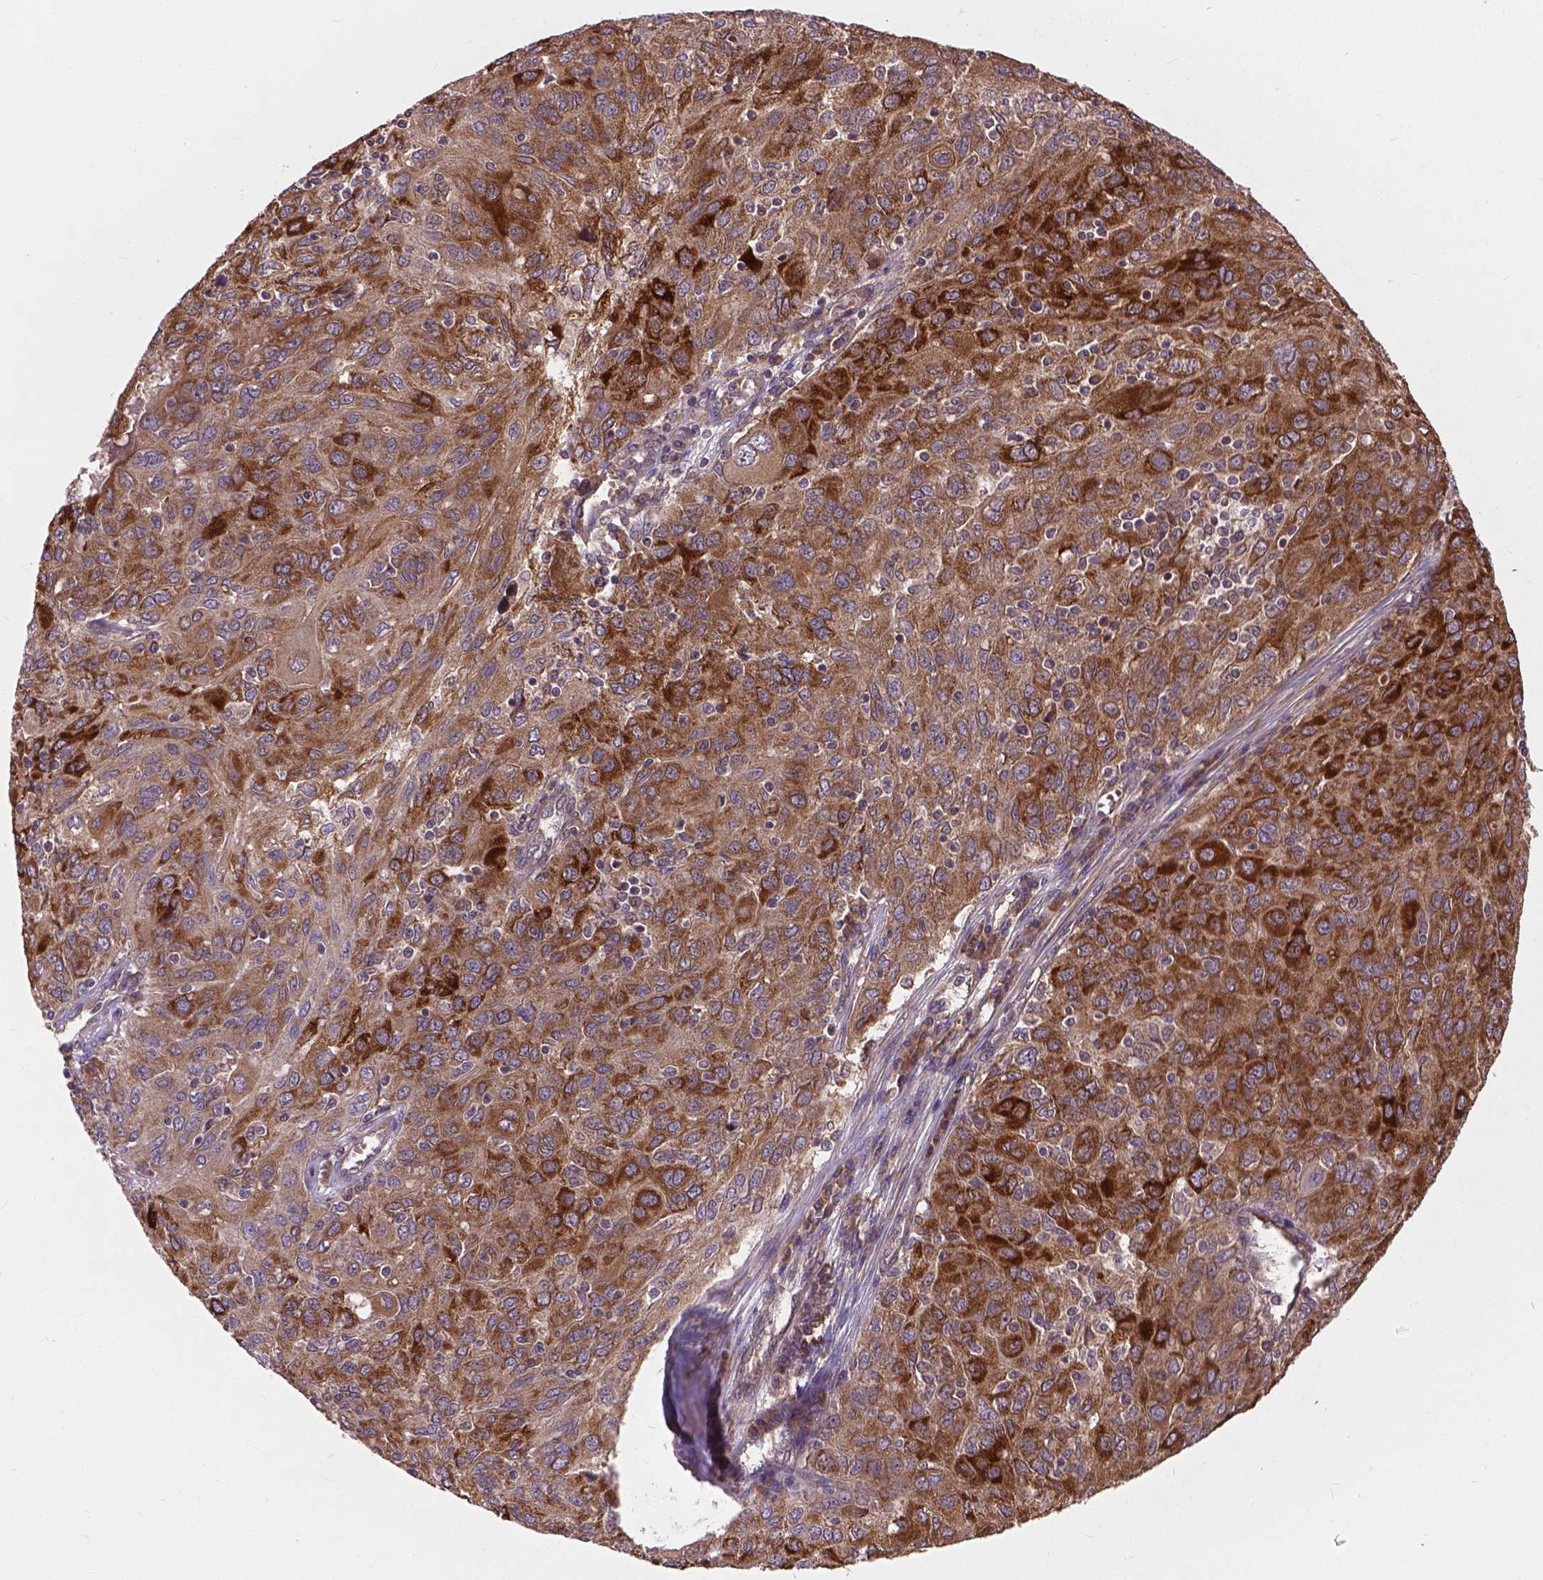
{"staining": {"intensity": "strong", "quantity": ">75%", "location": "cytoplasmic/membranous"}, "tissue": "ovarian cancer", "cell_type": "Tumor cells", "image_type": "cancer", "snomed": [{"axis": "morphology", "description": "Carcinoma, endometroid"}, {"axis": "topography", "description": "Ovary"}], "caption": "Protein analysis of ovarian endometroid carcinoma tissue reveals strong cytoplasmic/membranous positivity in about >75% of tumor cells. The protein of interest is stained brown, and the nuclei are stained in blue (DAB (3,3'-diaminobenzidine) IHC with brightfield microscopy, high magnification).", "gene": "ZNF616", "patient": {"sex": "female", "age": 50}}